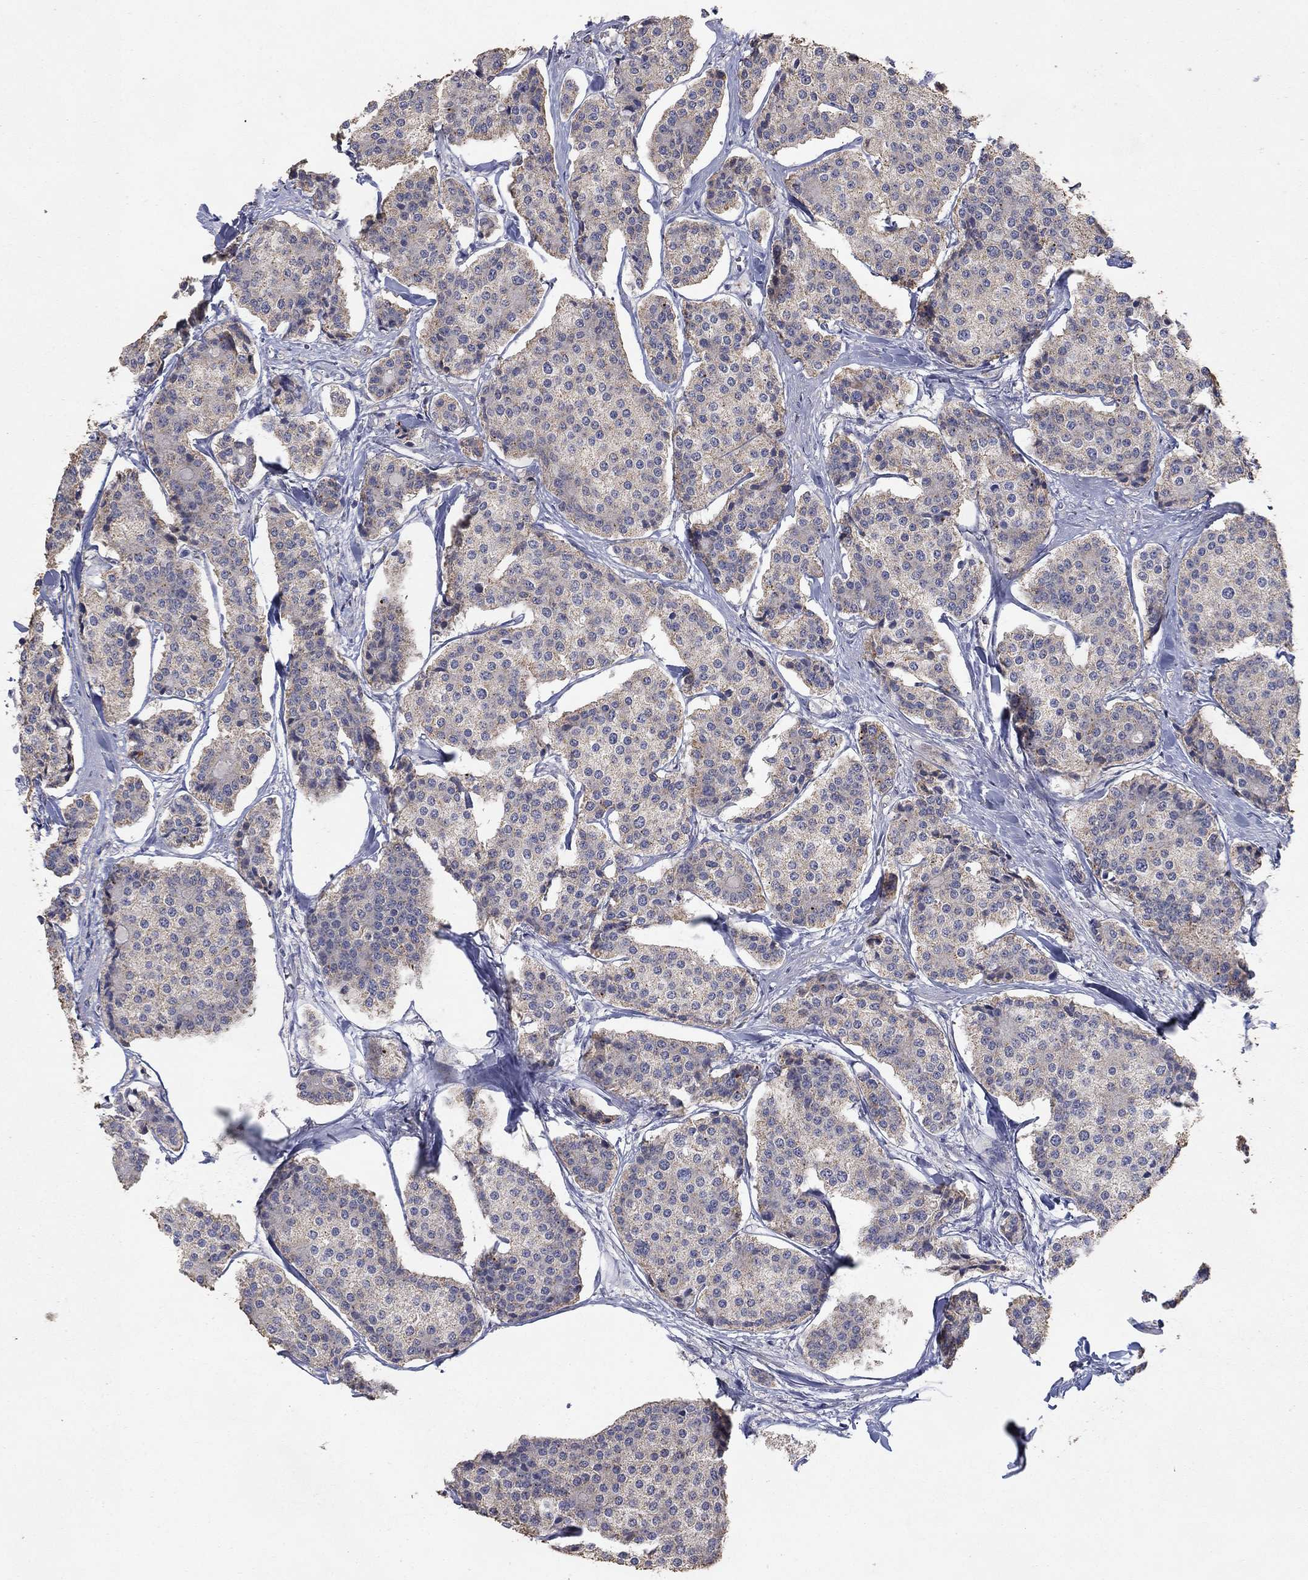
{"staining": {"intensity": "weak", "quantity": ">75%", "location": "cytoplasmic/membranous"}, "tissue": "carcinoid", "cell_type": "Tumor cells", "image_type": "cancer", "snomed": [{"axis": "morphology", "description": "Carcinoid, malignant, NOS"}, {"axis": "topography", "description": "Small intestine"}], "caption": "Protein staining of carcinoid (malignant) tissue demonstrates weak cytoplasmic/membranous positivity in approximately >75% of tumor cells. (Stains: DAB in brown, nuclei in blue, Microscopy: brightfield microscopy at high magnification).", "gene": "GPSM1", "patient": {"sex": "female", "age": 65}}